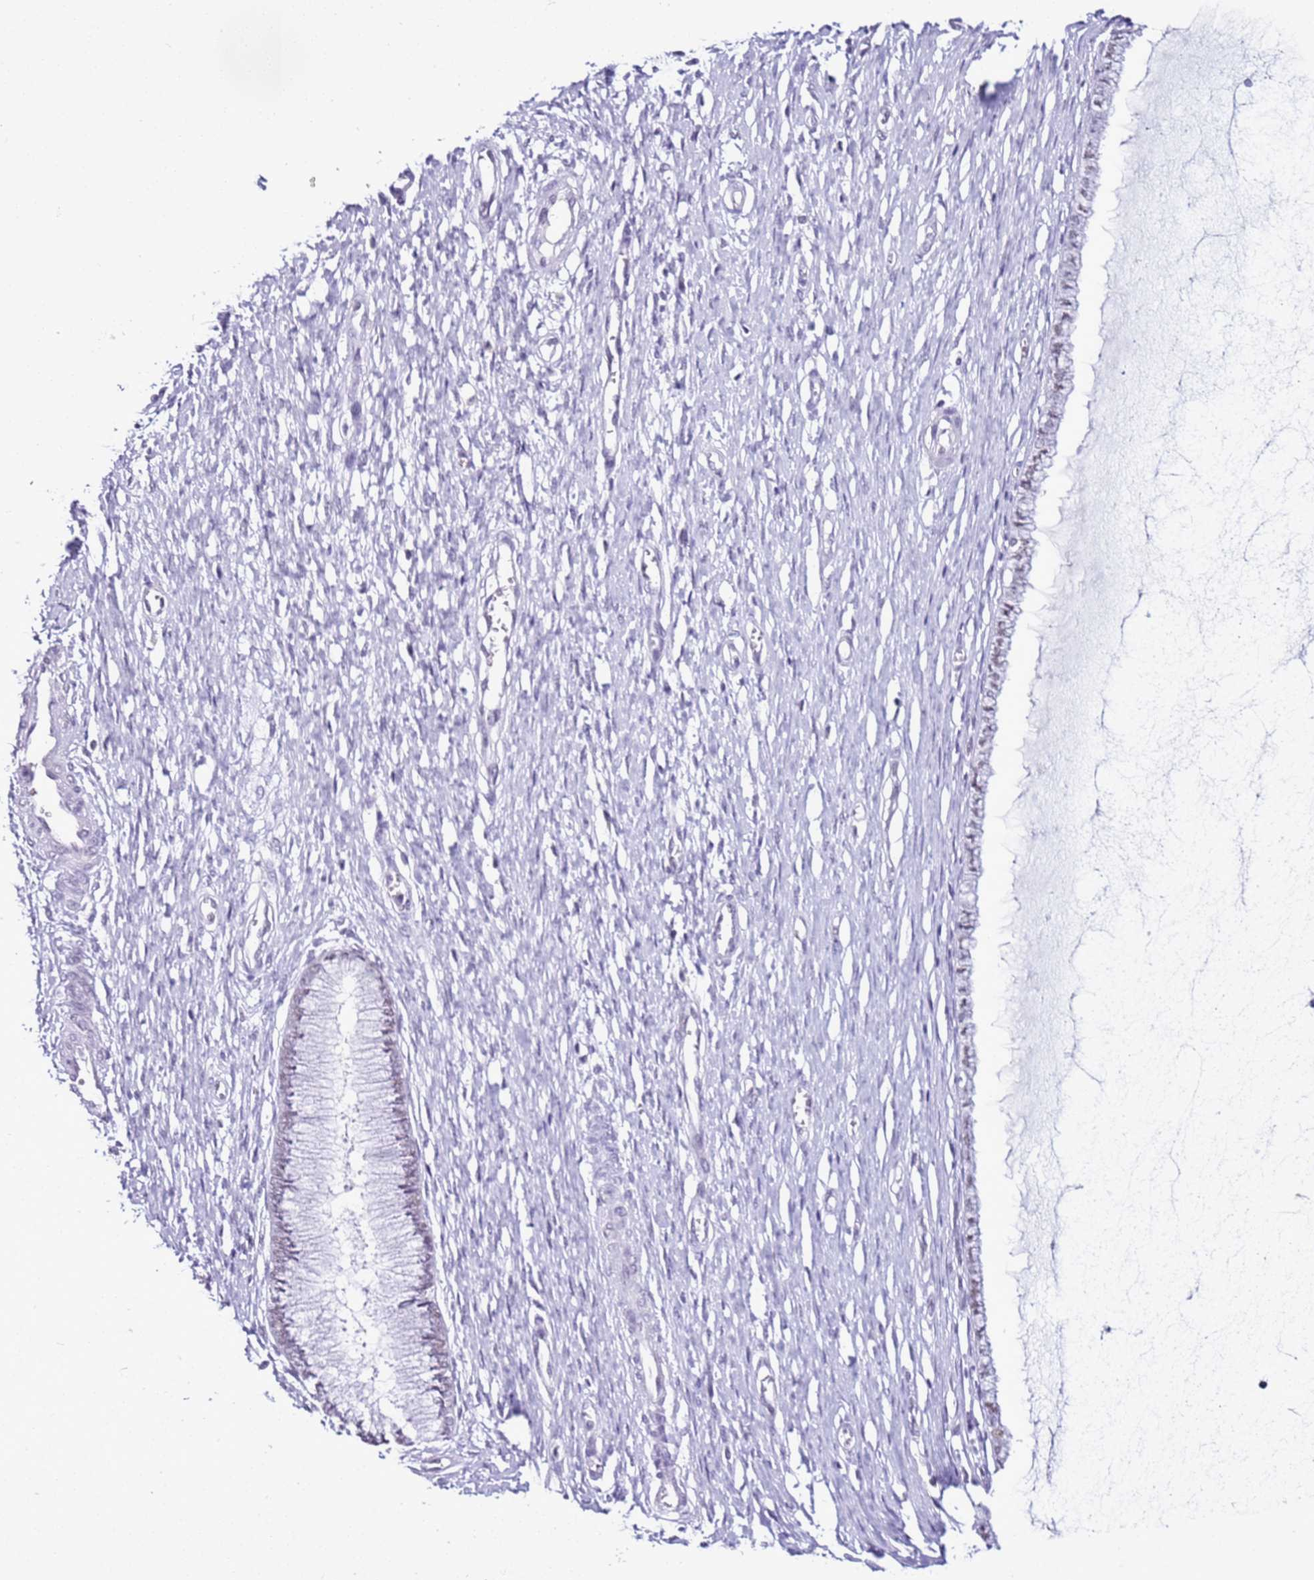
{"staining": {"intensity": "negative", "quantity": "none", "location": "none"}, "tissue": "cervix", "cell_type": "Glandular cells", "image_type": "normal", "snomed": [{"axis": "morphology", "description": "Normal tissue, NOS"}, {"axis": "topography", "description": "Cervix"}], "caption": "The IHC image has no significant expression in glandular cells of cervix.", "gene": "DHX15", "patient": {"sex": "female", "age": 55}}